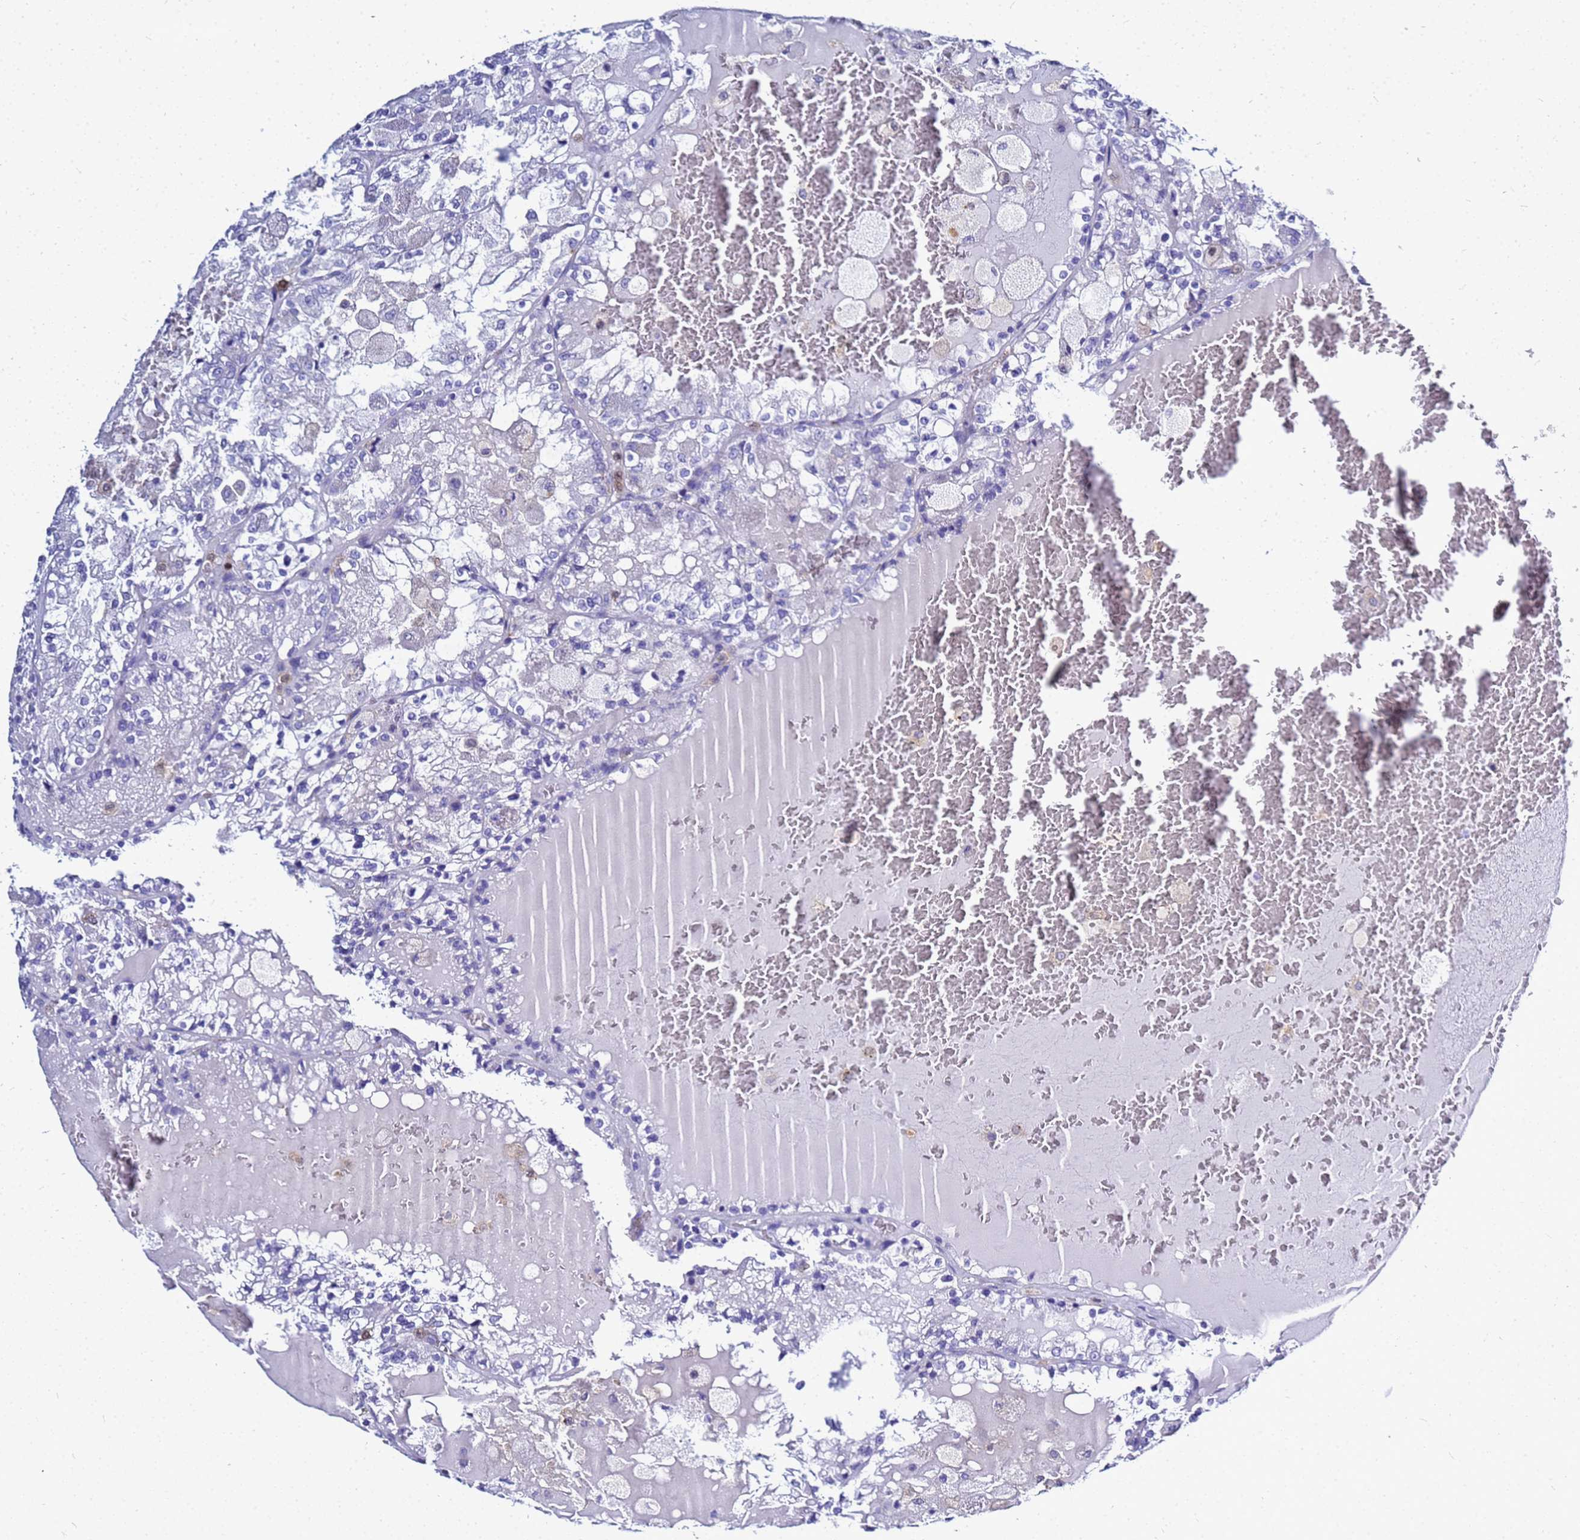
{"staining": {"intensity": "negative", "quantity": "none", "location": "none"}, "tissue": "renal cancer", "cell_type": "Tumor cells", "image_type": "cancer", "snomed": [{"axis": "morphology", "description": "Adenocarcinoma, NOS"}, {"axis": "topography", "description": "Kidney"}], "caption": "This histopathology image is of renal adenocarcinoma stained with immunohistochemistry to label a protein in brown with the nuclei are counter-stained blue. There is no expression in tumor cells.", "gene": "CSTA", "patient": {"sex": "female", "age": 56}}